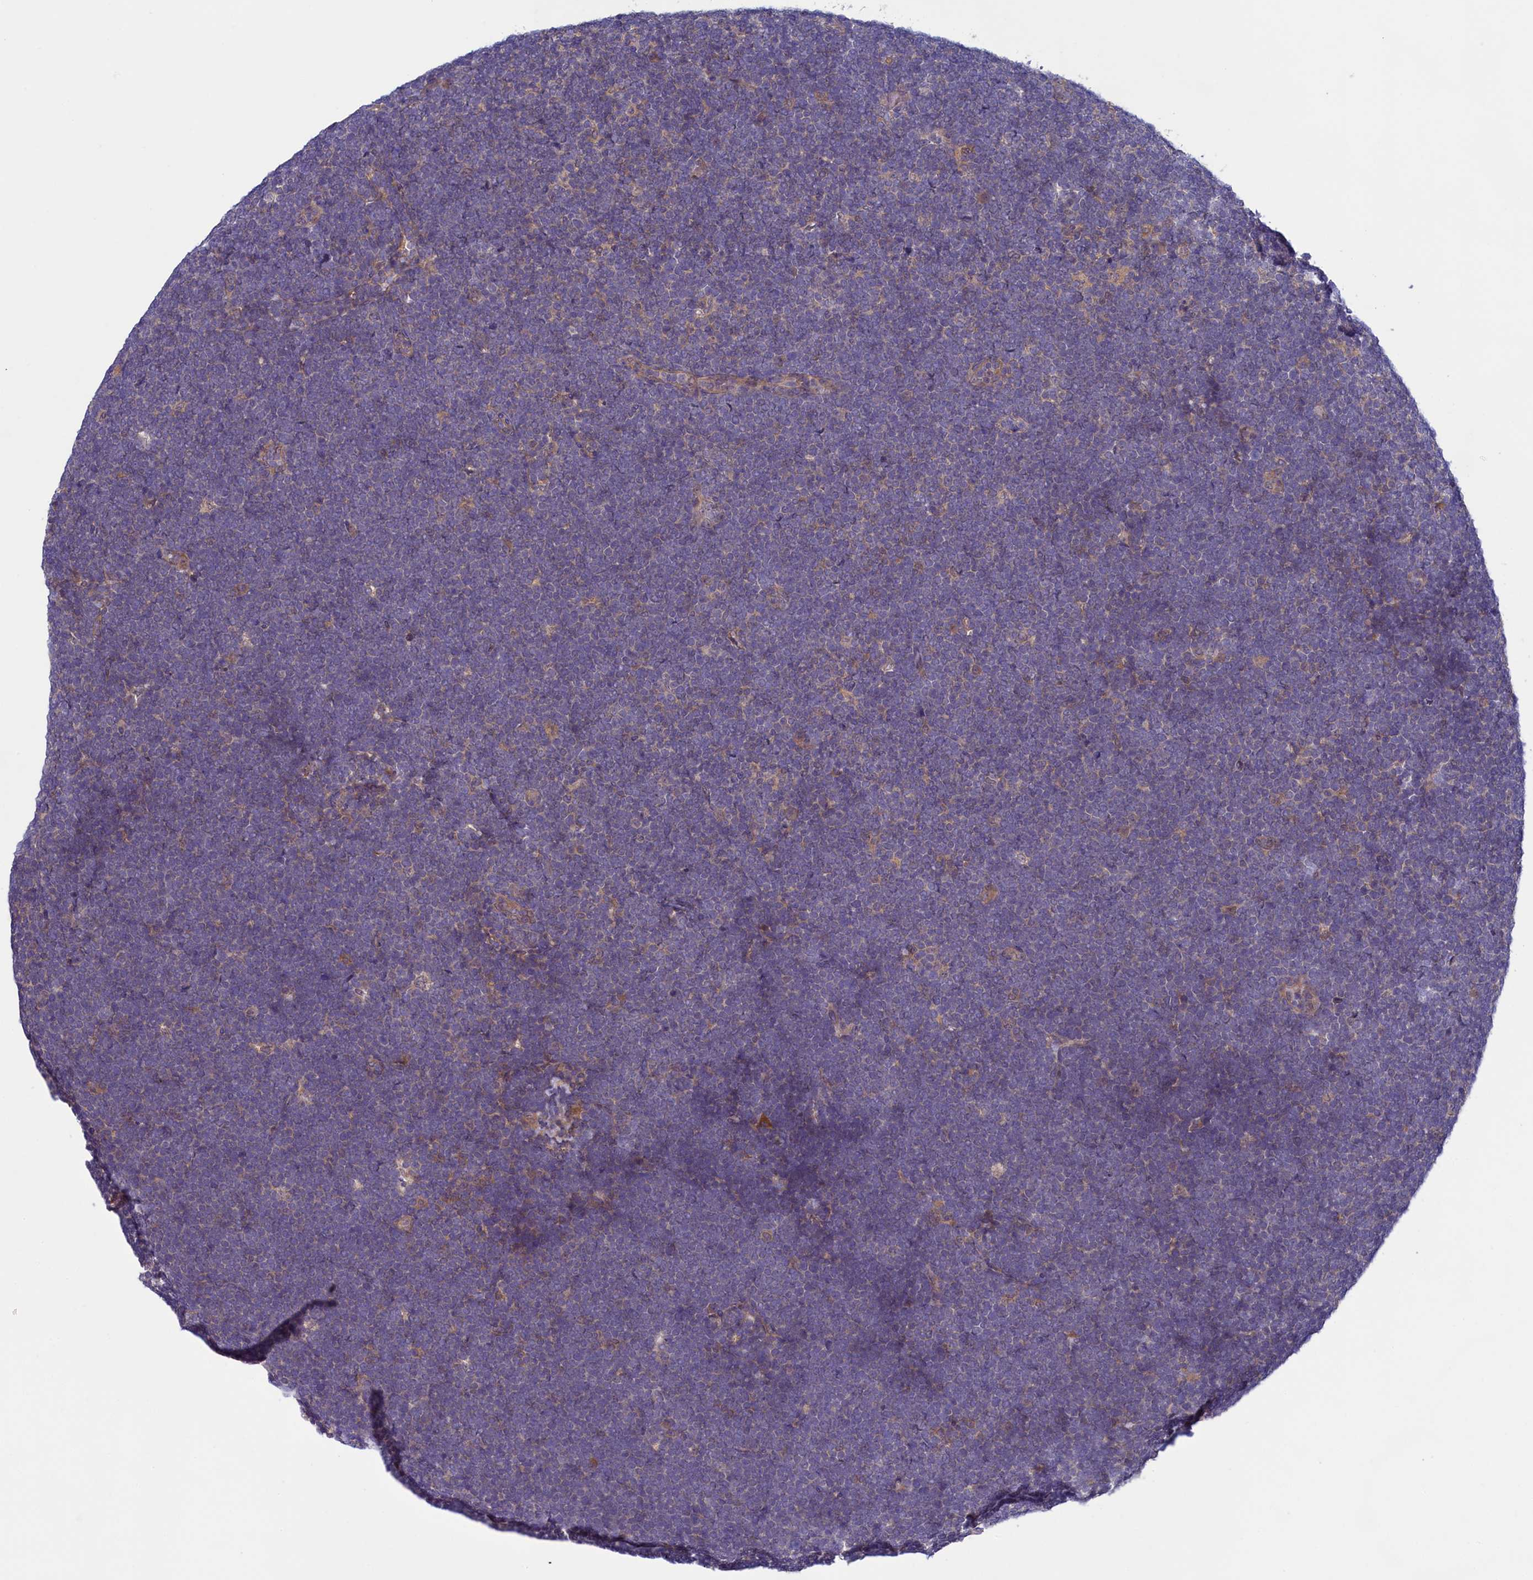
{"staining": {"intensity": "moderate", "quantity": "<25%", "location": "cytoplasmic/membranous"}, "tissue": "lymphoma", "cell_type": "Tumor cells", "image_type": "cancer", "snomed": [{"axis": "morphology", "description": "Malignant lymphoma, non-Hodgkin's type, High grade"}, {"axis": "topography", "description": "Lymph node"}], "caption": "Lymphoma was stained to show a protein in brown. There is low levels of moderate cytoplasmic/membranous expression in about <25% of tumor cells. (brown staining indicates protein expression, while blue staining denotes nuclei).", "gene": "NUBP1", "patient": {"sex": "male", "age": 13}}